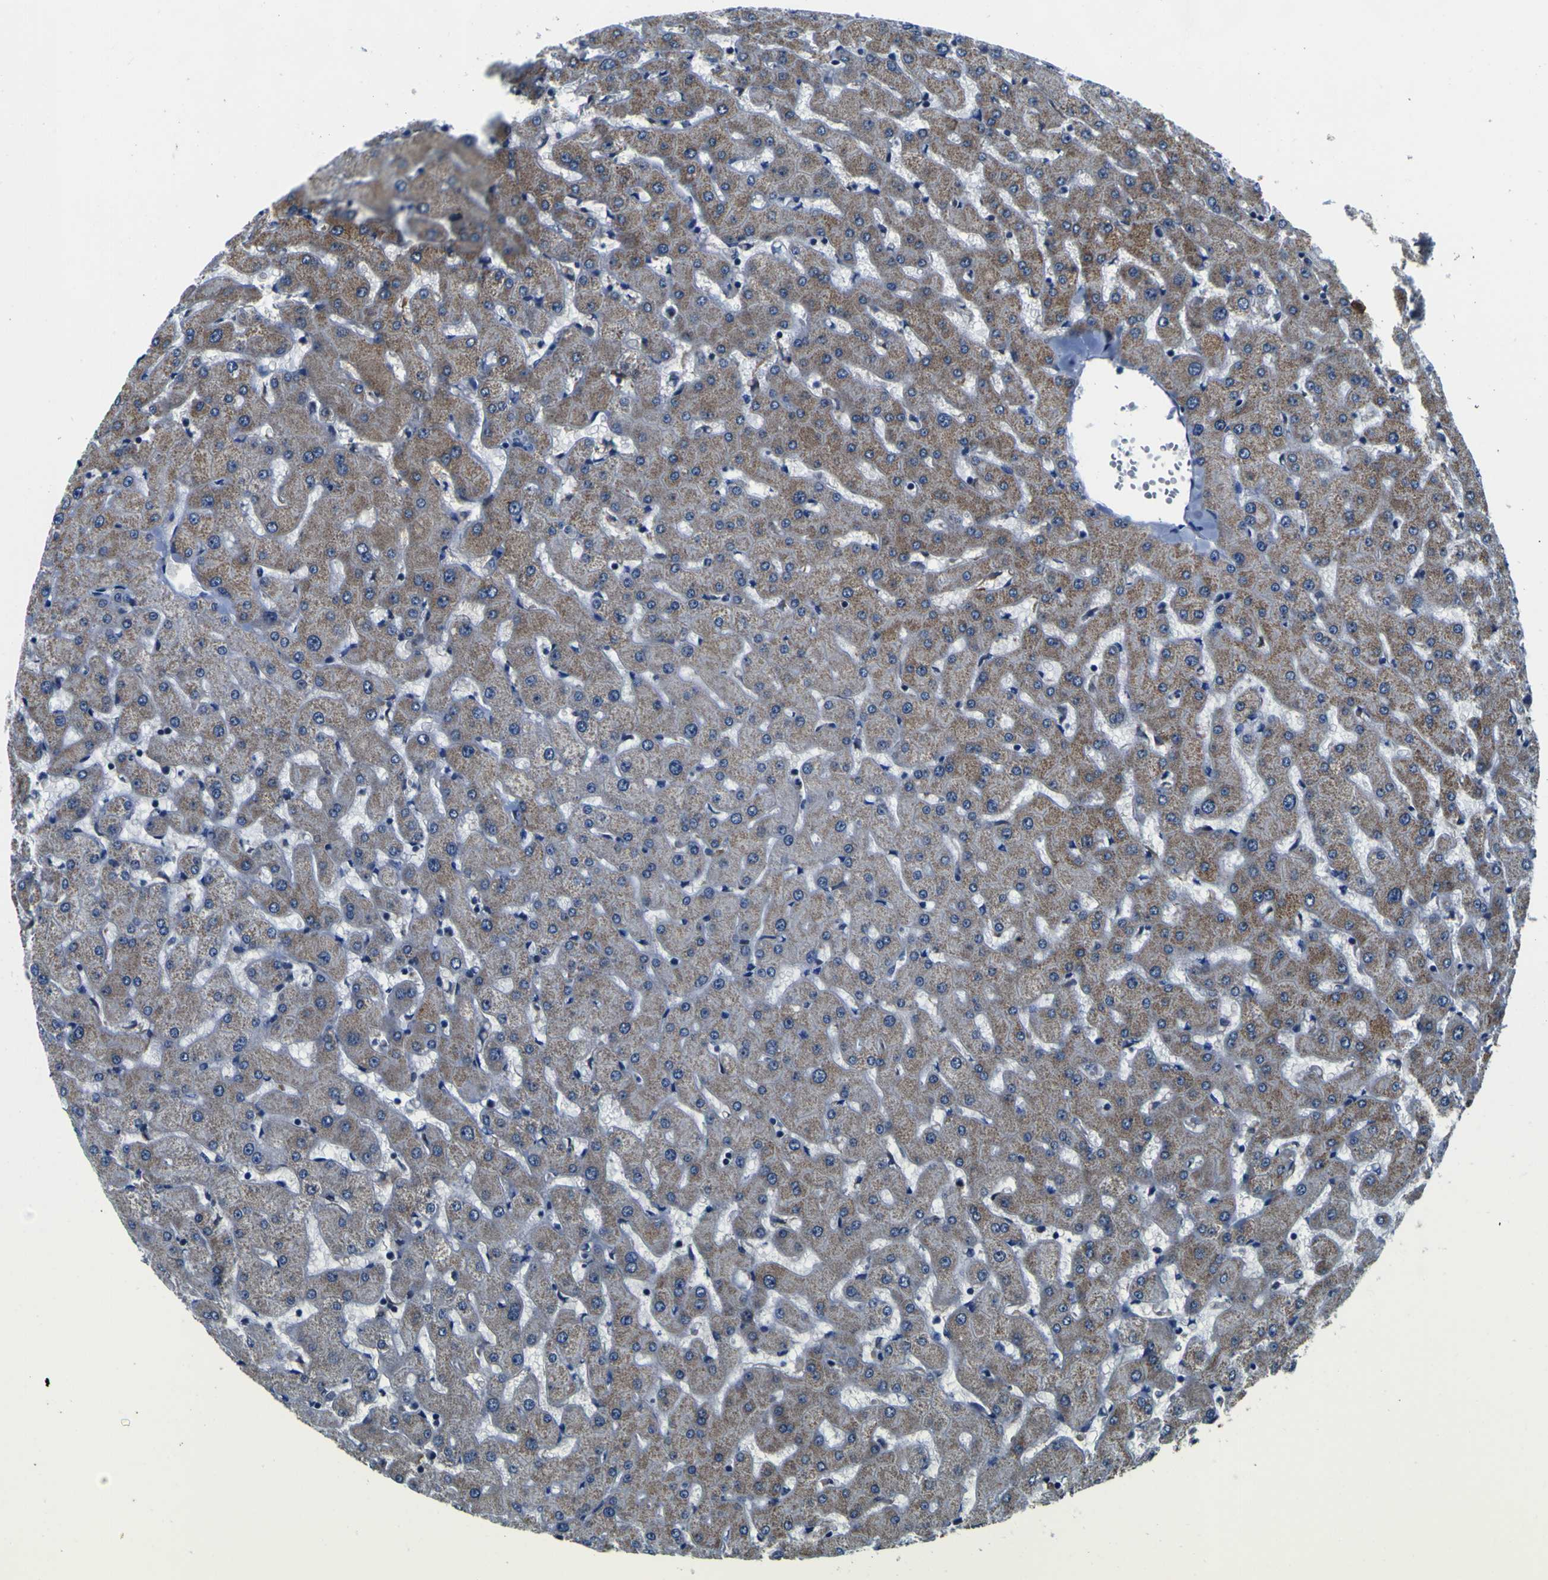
{"staining": {"intensity": "negative", "quantity": "none", "location": "none"}, "tissue": "liver", "cell_type": "Cholangiocytes", "image_type": "normal", "snomed": [{"axis": "morphology", "description": "Normal tissue, NOS"}, {"axis": "topography", "description": "Liver"}], "caption": "IHC photomicrograph of benign liver: human liver stained with DAB (3,3'-diaminobenzidine) displays no significant protein positivity in cholangiocytes.", "gene": "POSTN", "patient": {"sex": "female", "age": 63}}